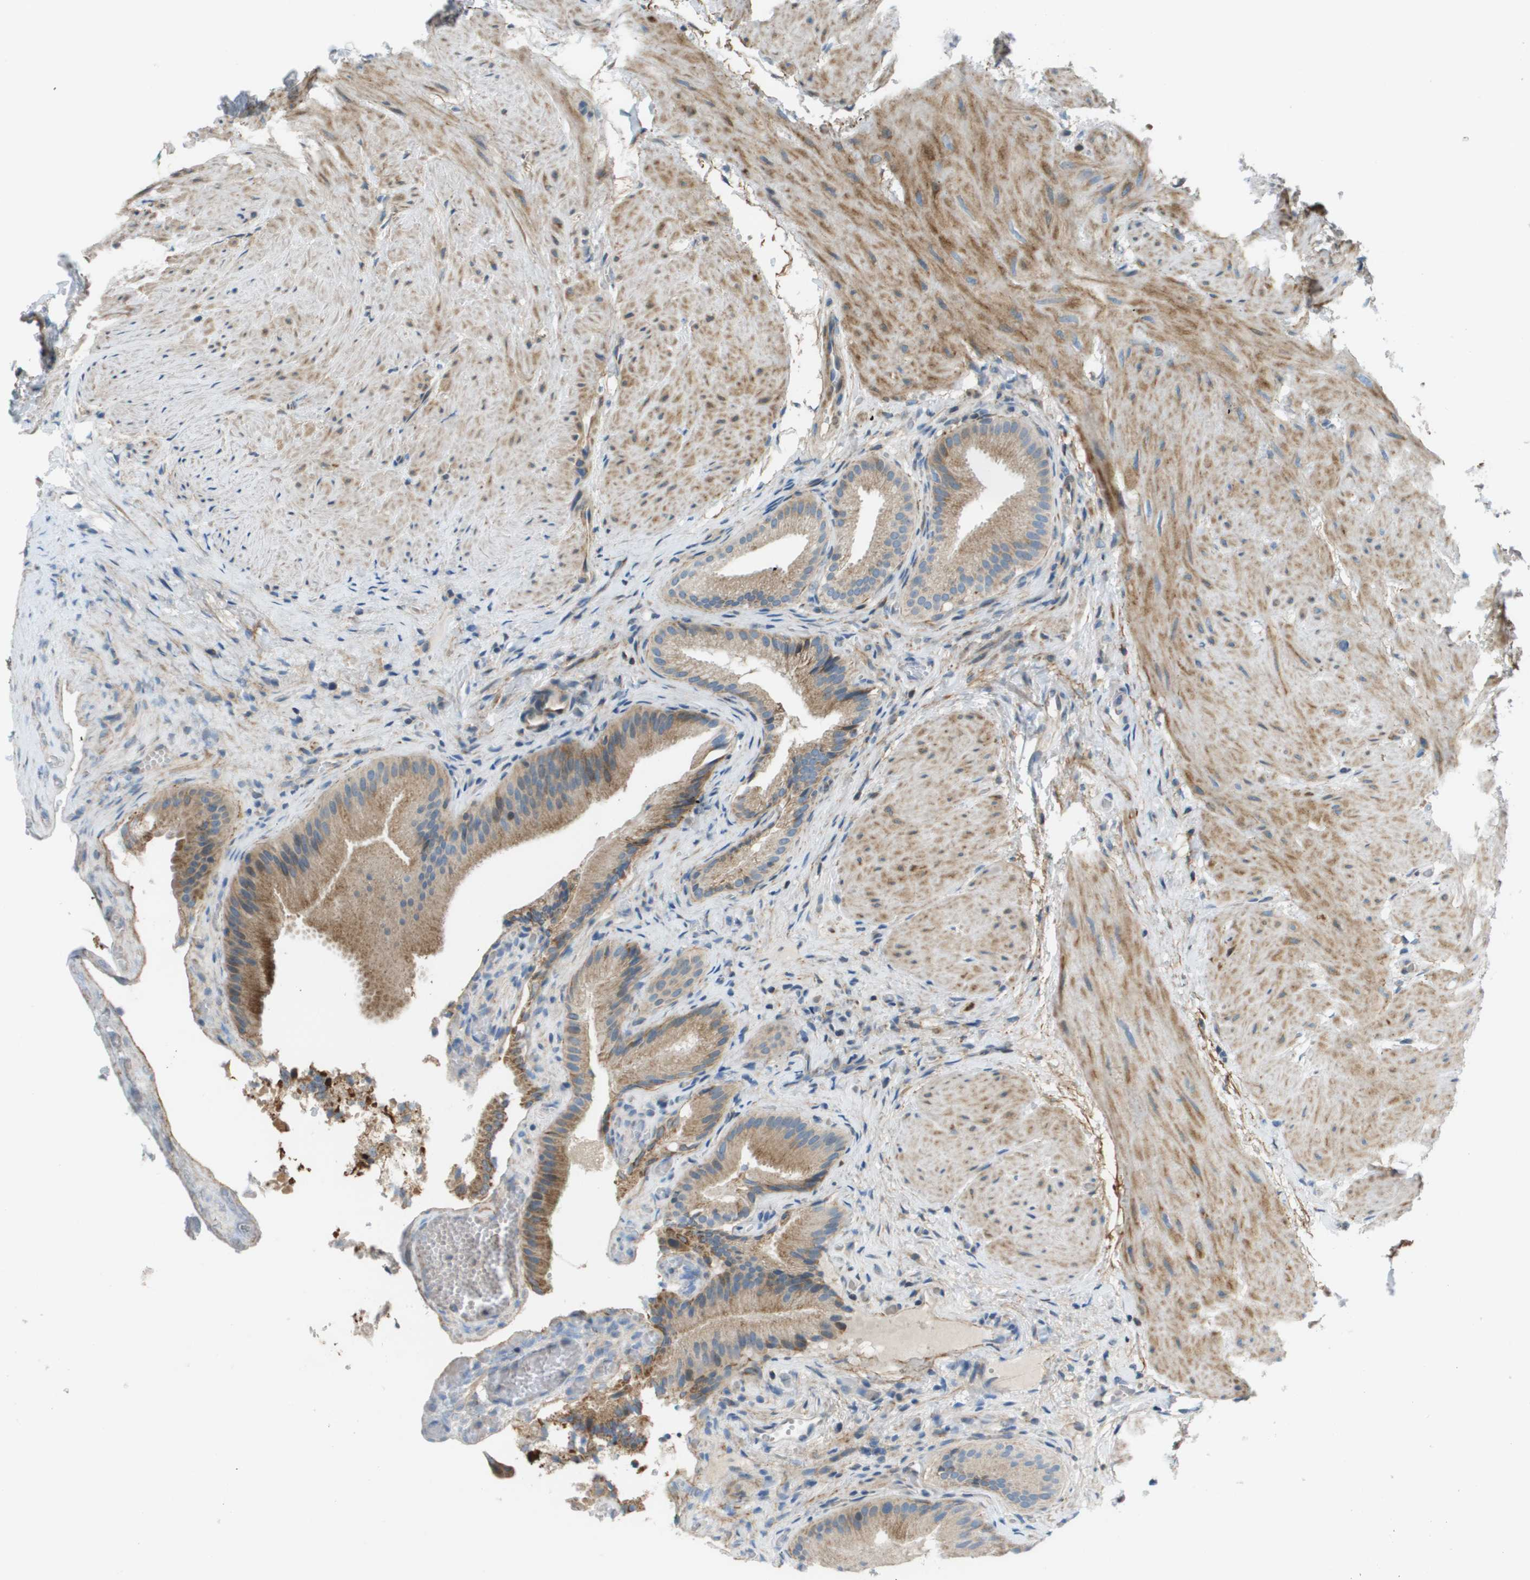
{"staining": {"intensity": "moderate", "quantity": ">75%", "location": "cytoplasmic/membranous"}, "tissue": "gallbladder", "cell_type": "Glandular cells", "image_type": "normal", "snomed": [{"axis": "morphology", "description": "Normal tissue, NOS"}, {"axis": "topography", "description": "Gallbladder"}], "caption": "Immunohistochemistry micrograph of unremarkable gallbladder: human gallbladder stained using immunohistochemistry (IHC) reveals medium levels of moderate protein expression localized specifically in the cytoplasmic/membranous of glandular cells, appearing as a cytoplasmic/membranous brown color.", "gene": "GALNT6", "patient": {"sex": "male", "age": 49}}